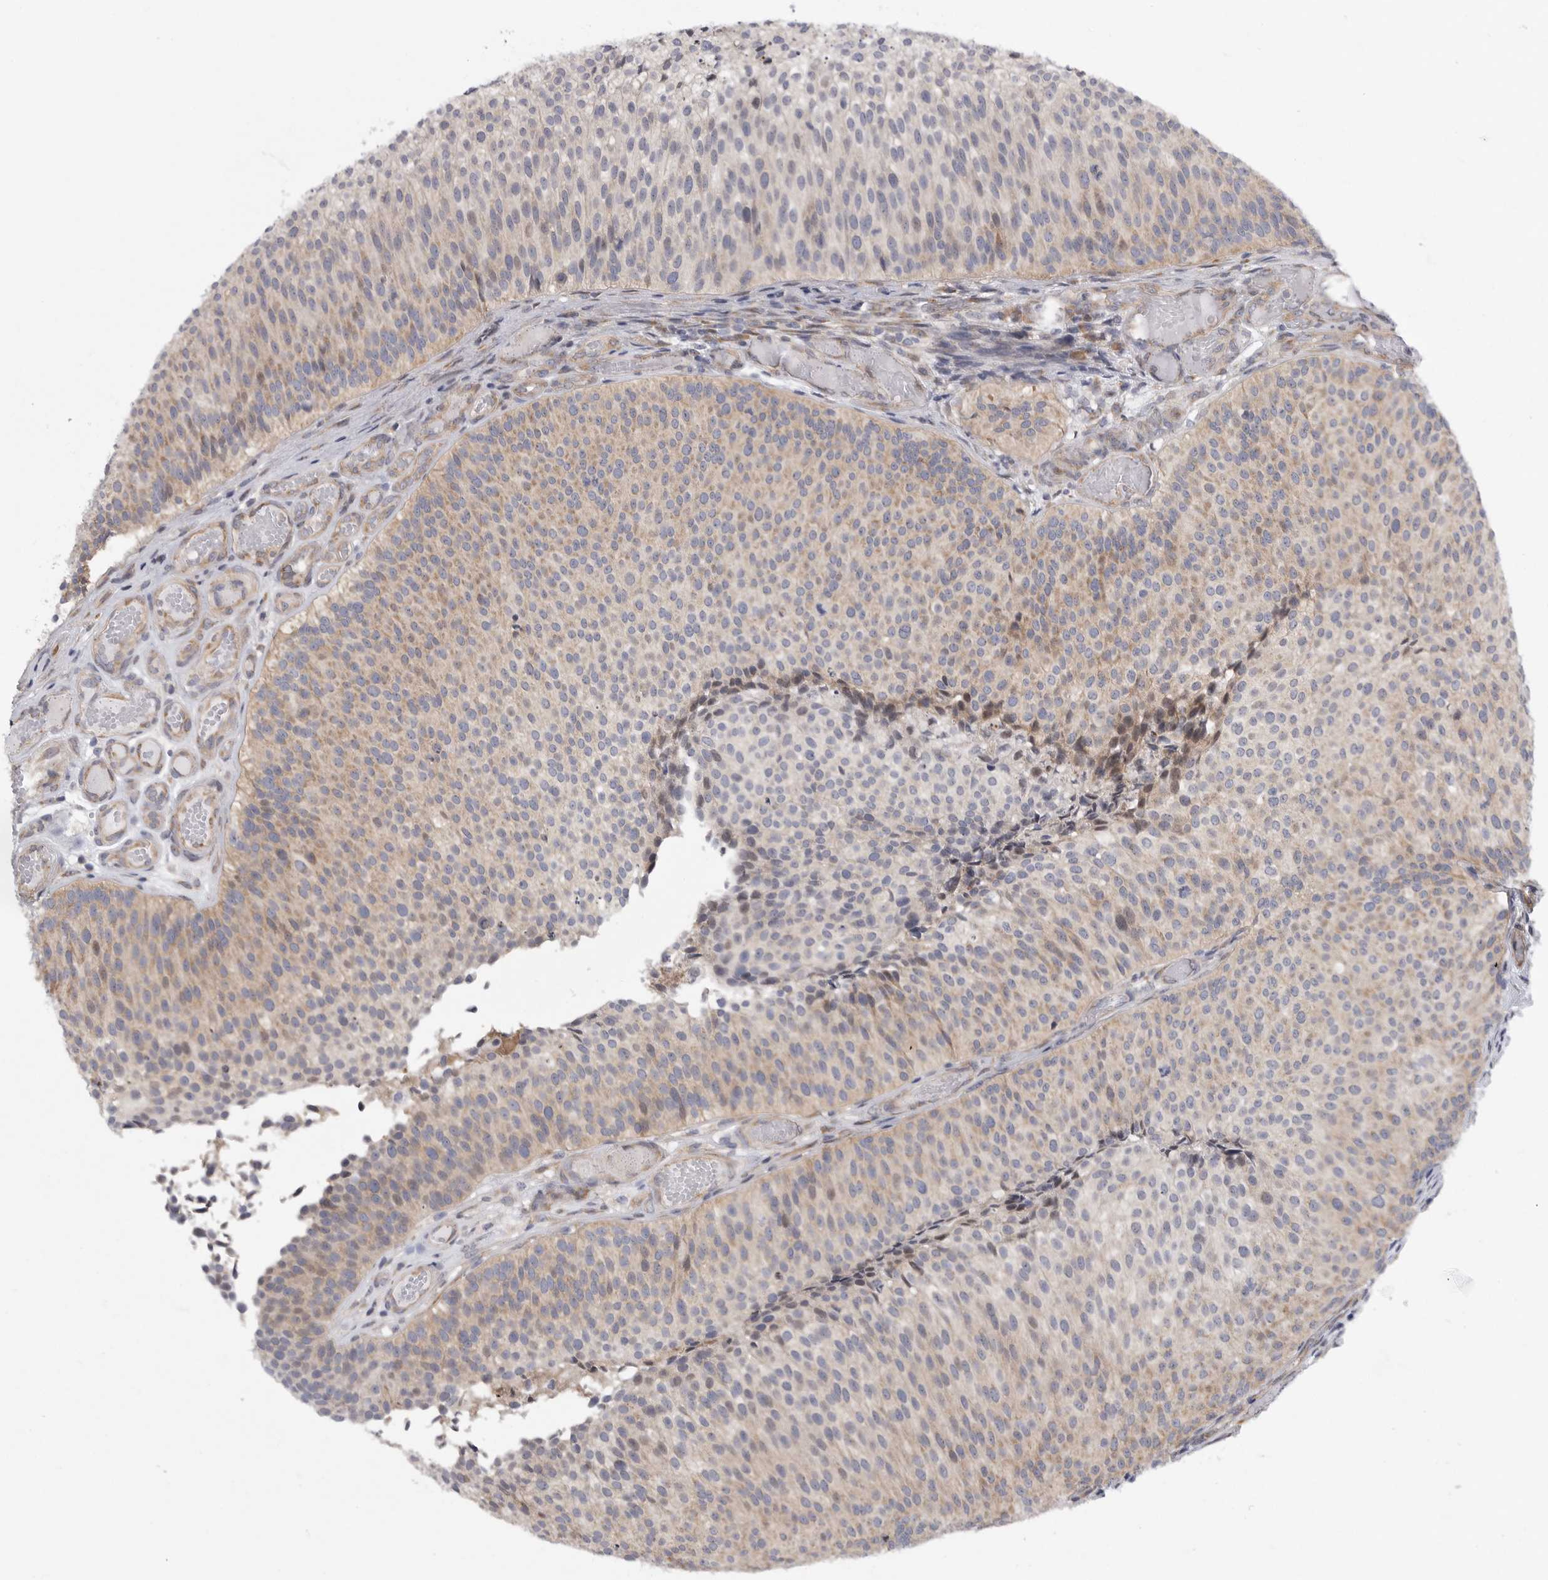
{"staining": {"intensity": "weak", "quantity": "25%-75%", "location": "cytoplasmic/membranous"}, "tissue": "urothelial cancer", "cell_type": "Tumor cells", "image_type": "cancer", "snomed": [{"axis": "morphology", "description": "Urothelial carcinoma, Low grade"}, {"axis": "topography", "description": "Urinary bladder"}], "caption": "High-power microscopy captured an immunohistochemistry photomicrograph of urothelial cancer, revealing weak cytoplasmic/membranous expression in about 25%-75% of tumor cells.", "gene": "FBXO43", "patient": {"sex": "male", "age": 86}}